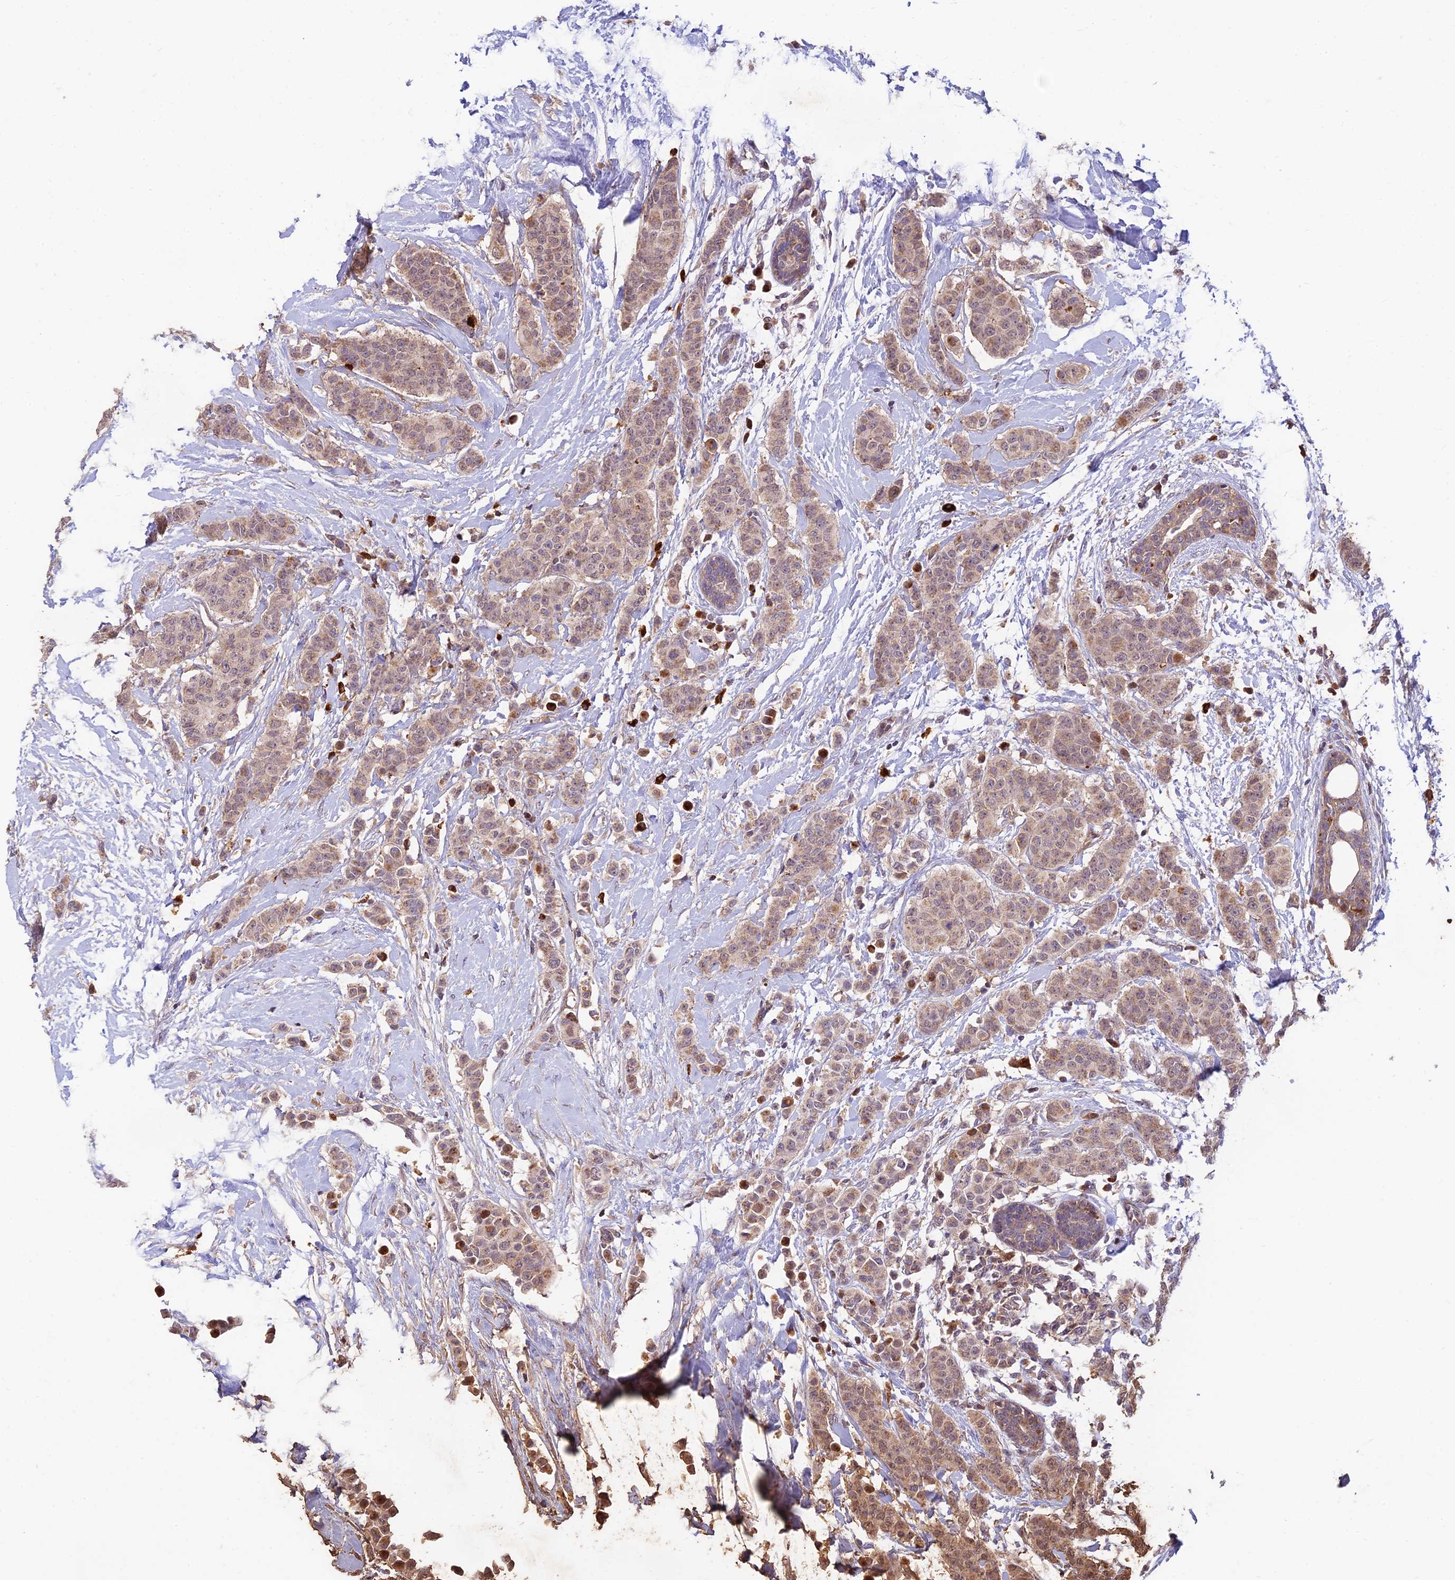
{"staining": {"intensity": "weak", "quantity": "25%-75%", "location": "cytoplasmic/membranous"}, "tissue": "breast cancer", "cell_type": "Tumor cells", "image_type": "cancer", "snomed": [{"axis": "morphology", "description": "Duct carcinoma"}, {"axis": "topography", "description": "Breast"}], "caption": "Tumor cells display low levels of weak cytoplasmic/membranous staining in approximately 25%-75% of cells in breast cancer (intraductal carcinoma). Using DAB (brown) and hematoxylin (blue) stains, captured at high magnification using brightfield microscopy.", "gene": "ASPDH", "patient": {"sex": "female", "age": 40}}